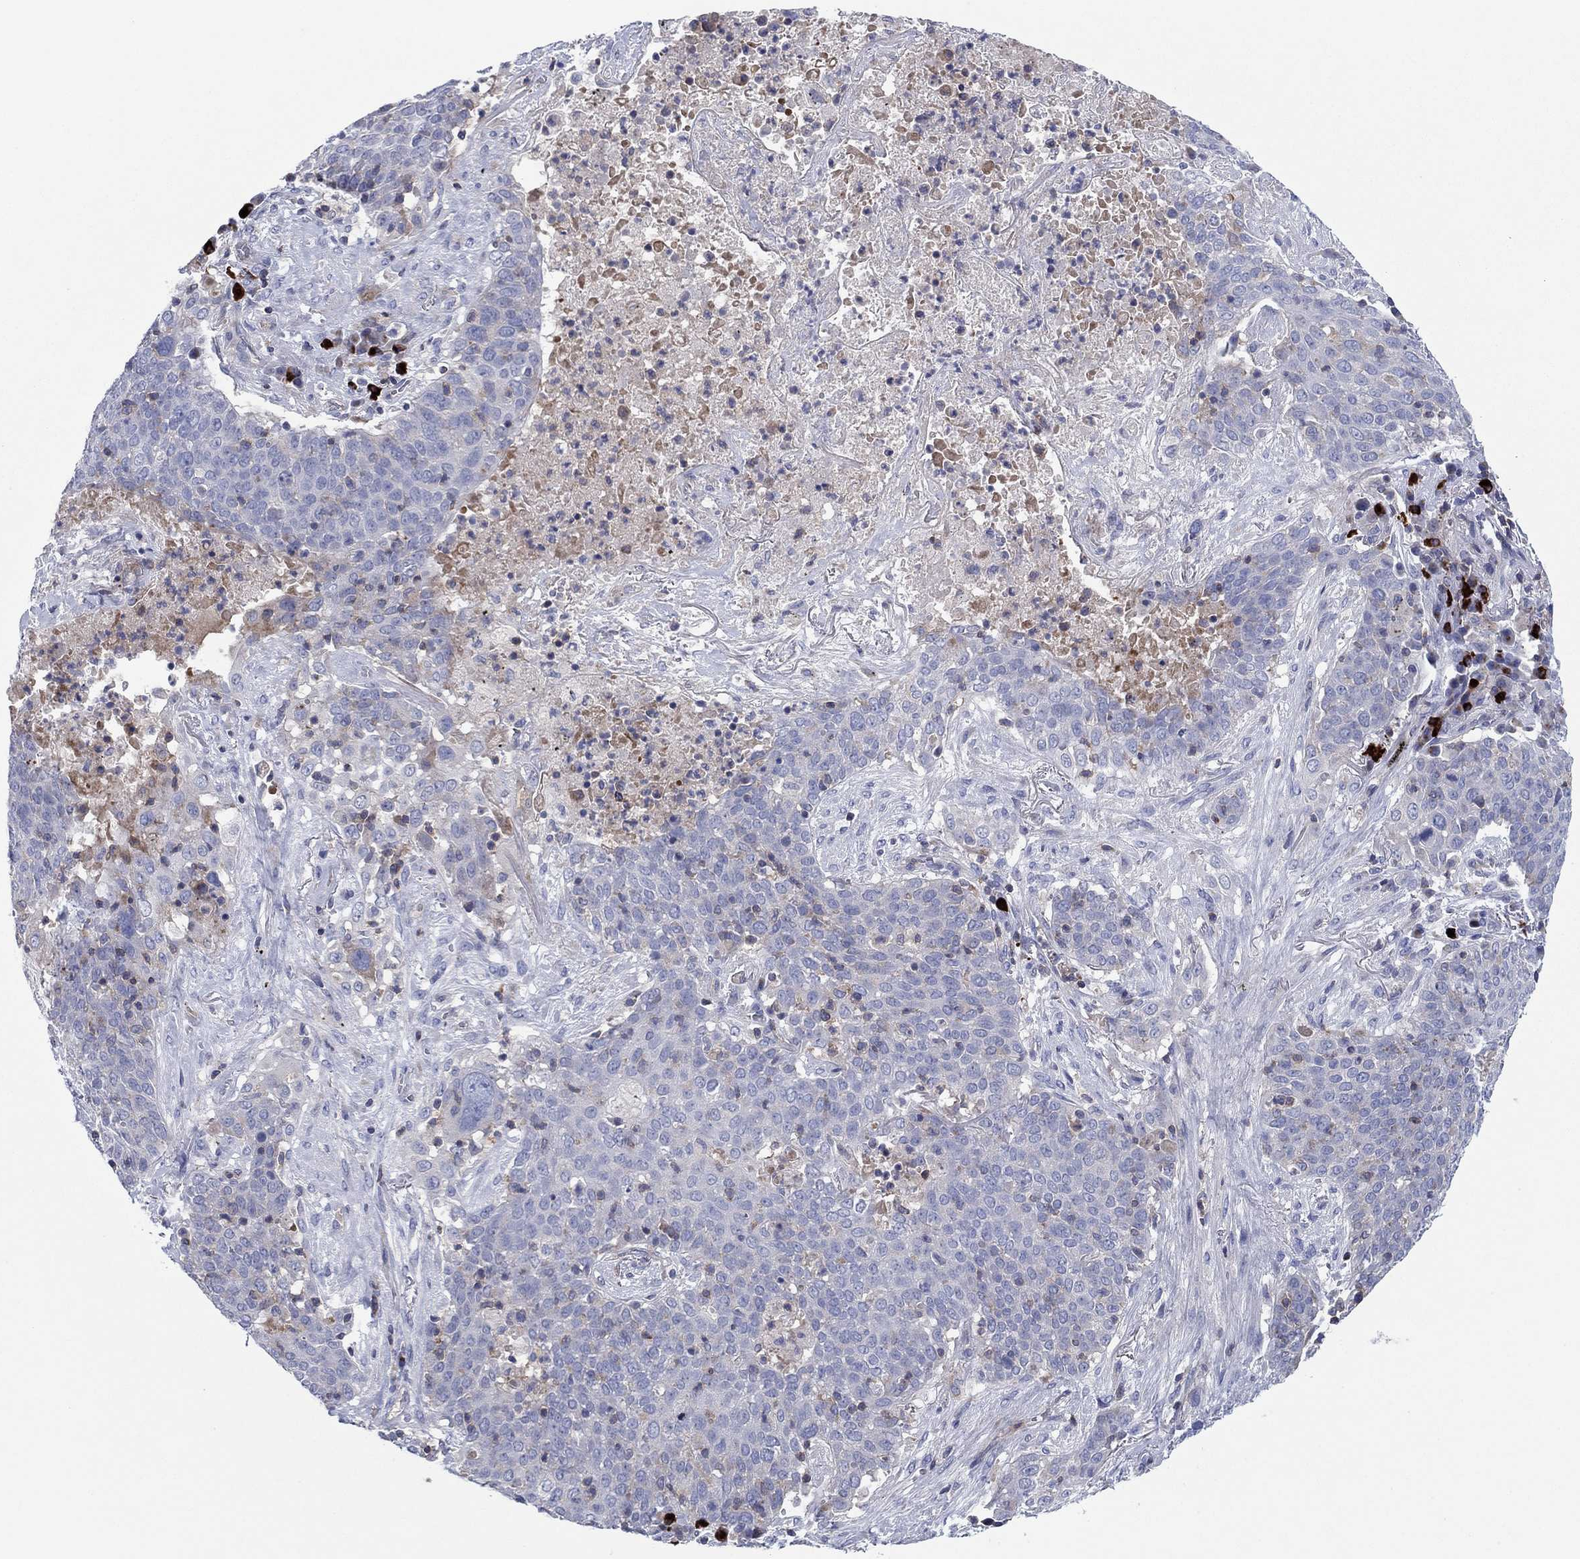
{"staining": {"intensity": "negative", "quantity": "none", "location": "none"}, "tissue": "lung cancer", "cell_type": "Tumor cells", "image_type": "cancer", "snomed": [{"axis": "morphology", "description": "Squamous cell carcinoma, NOS"}, {"axis": "topography", "description": "Lung"}], "caption": "Tumor cells are negative for protein expression in human lung cancer (squamous cell carcinoma).", "gene": "PVR", "patient": {"sex": "male", "age": 82}}